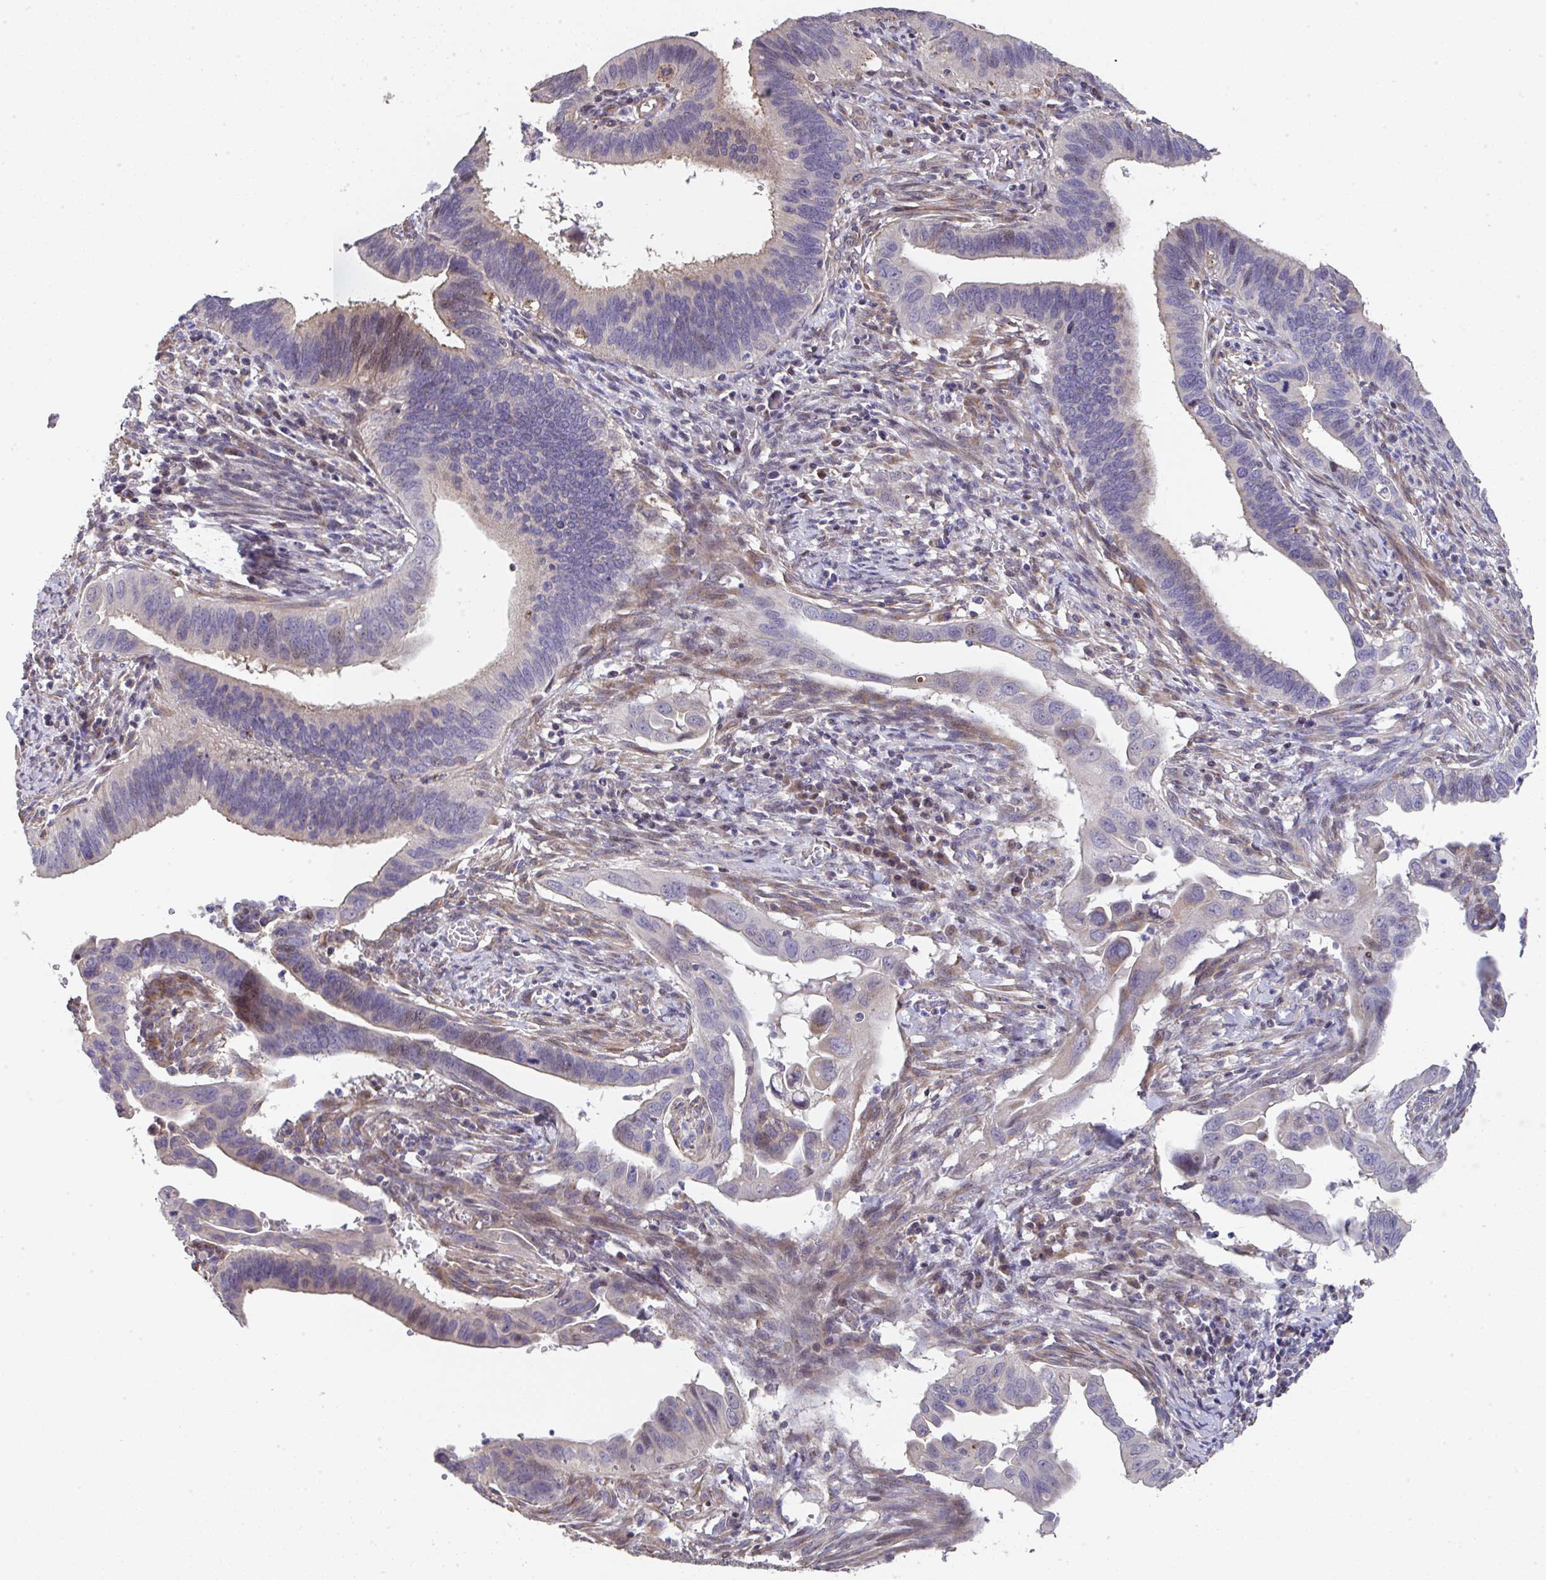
{"staining": {"intensity": "weak", "quantity": "<25%", "location": "nuclear"}, "tissue": "cervical cancer", "cell_type": "Tumor cells", "image_type": "cancer", "snomed": [{"axis": "morphology", "description": "Adenocarcinoma, NOS"}, {"axis": "topography", "description": "Cervix"}], "caption": "Immunohistochemistry image of human adenocarcinoma (cervical) stained for a protein (brown), which demonstrates no staining in tumor cells.", "gene": "RUNDC3B", "patient": {"sex": "female", "age": 42}}